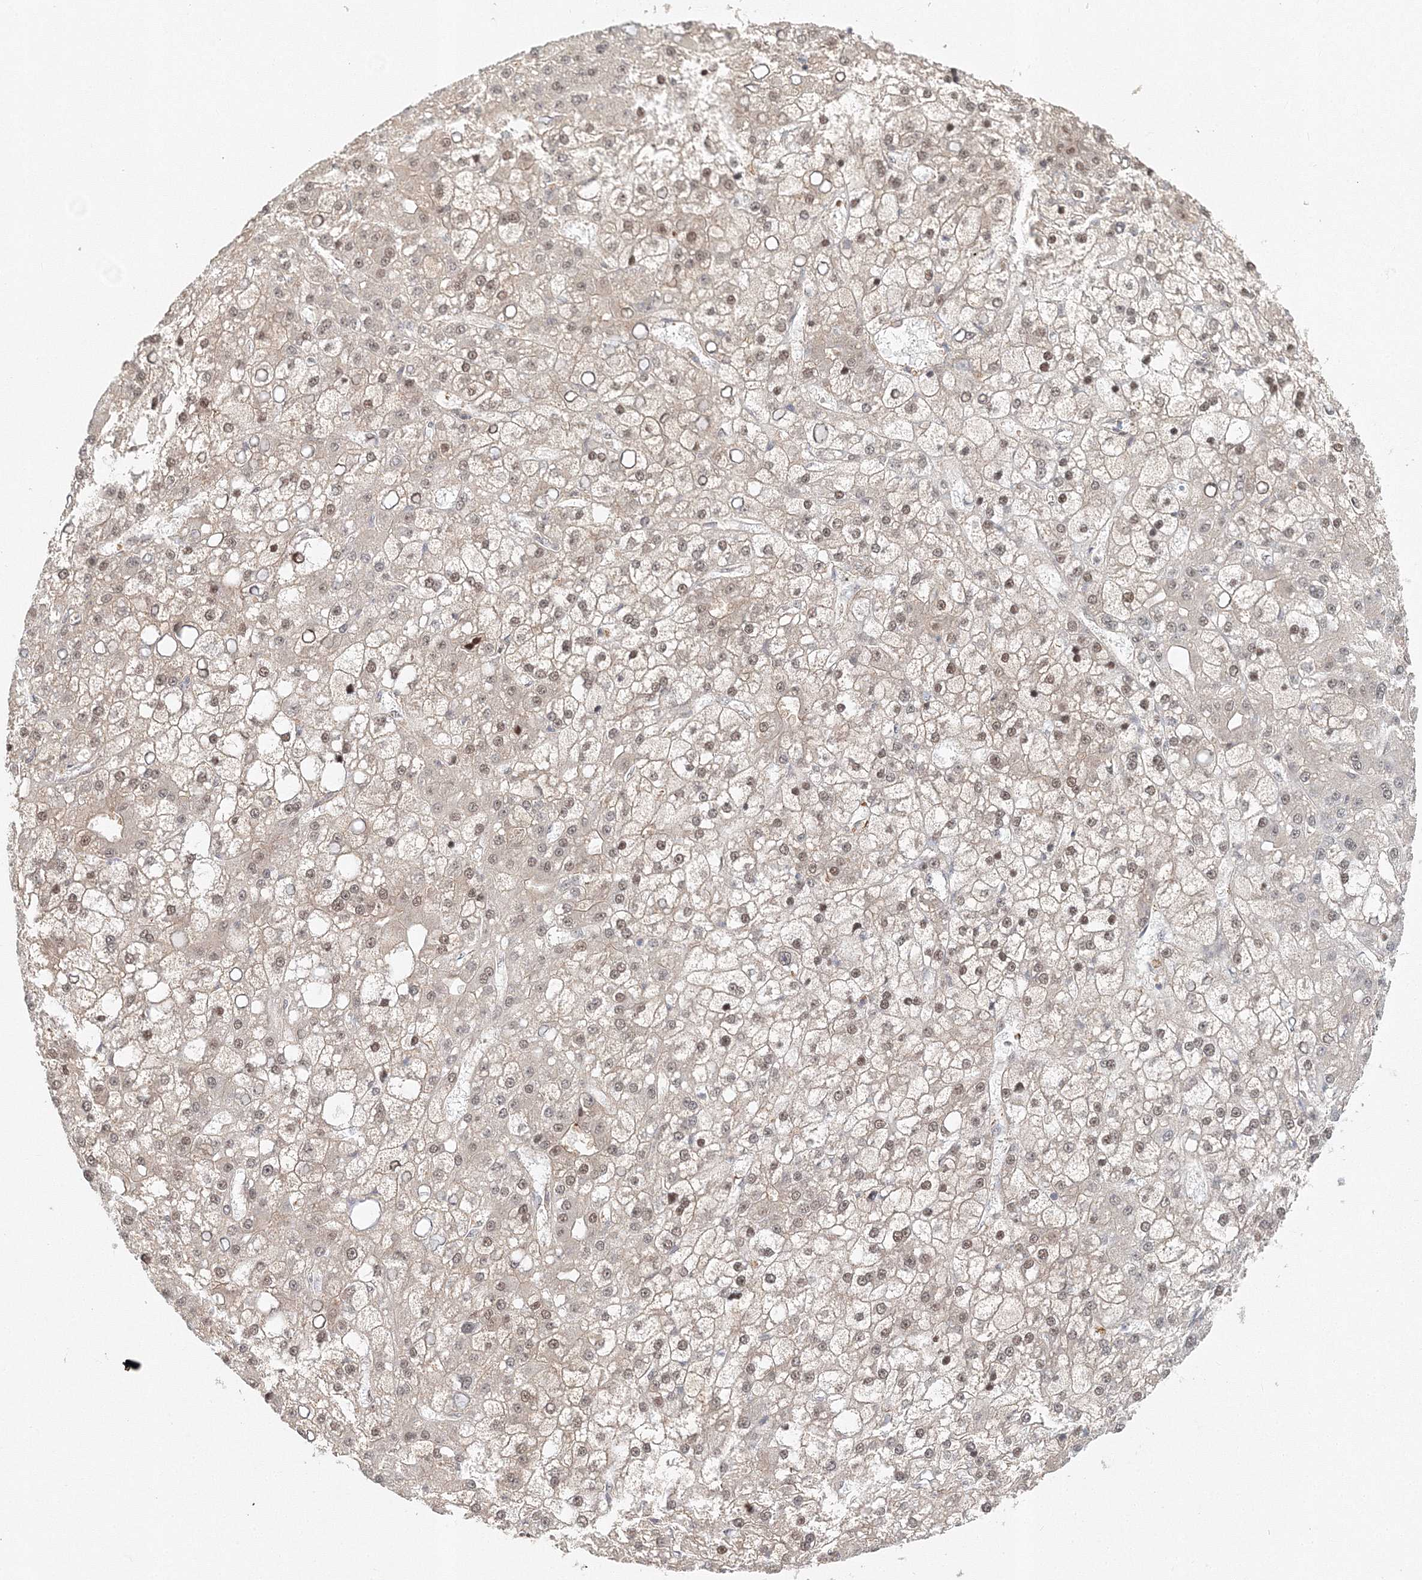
{"staining": {"intensity": "weak", "quantity": "25%-75%", "location": "nuclear"}, "tissue": "liver cancer", "cell_type": "Tumor cells", "image_type": "cancer", "snomed": [{"axis": "morphology", "description": "Carcinoma, Hepatocellular, NOS"}, {"axis": "topography", "description": "Liver"}], "caption": "This image shows hepatocellular carcinoma (liver) stained with immunohistochemistry to label a protein in brown. The nuclear of tumor cells show weak positivity for the protein. Nuclei are counter-stained blue.", "gene": "PSMD6", "patient": {"sex": "male", "age": 67}}